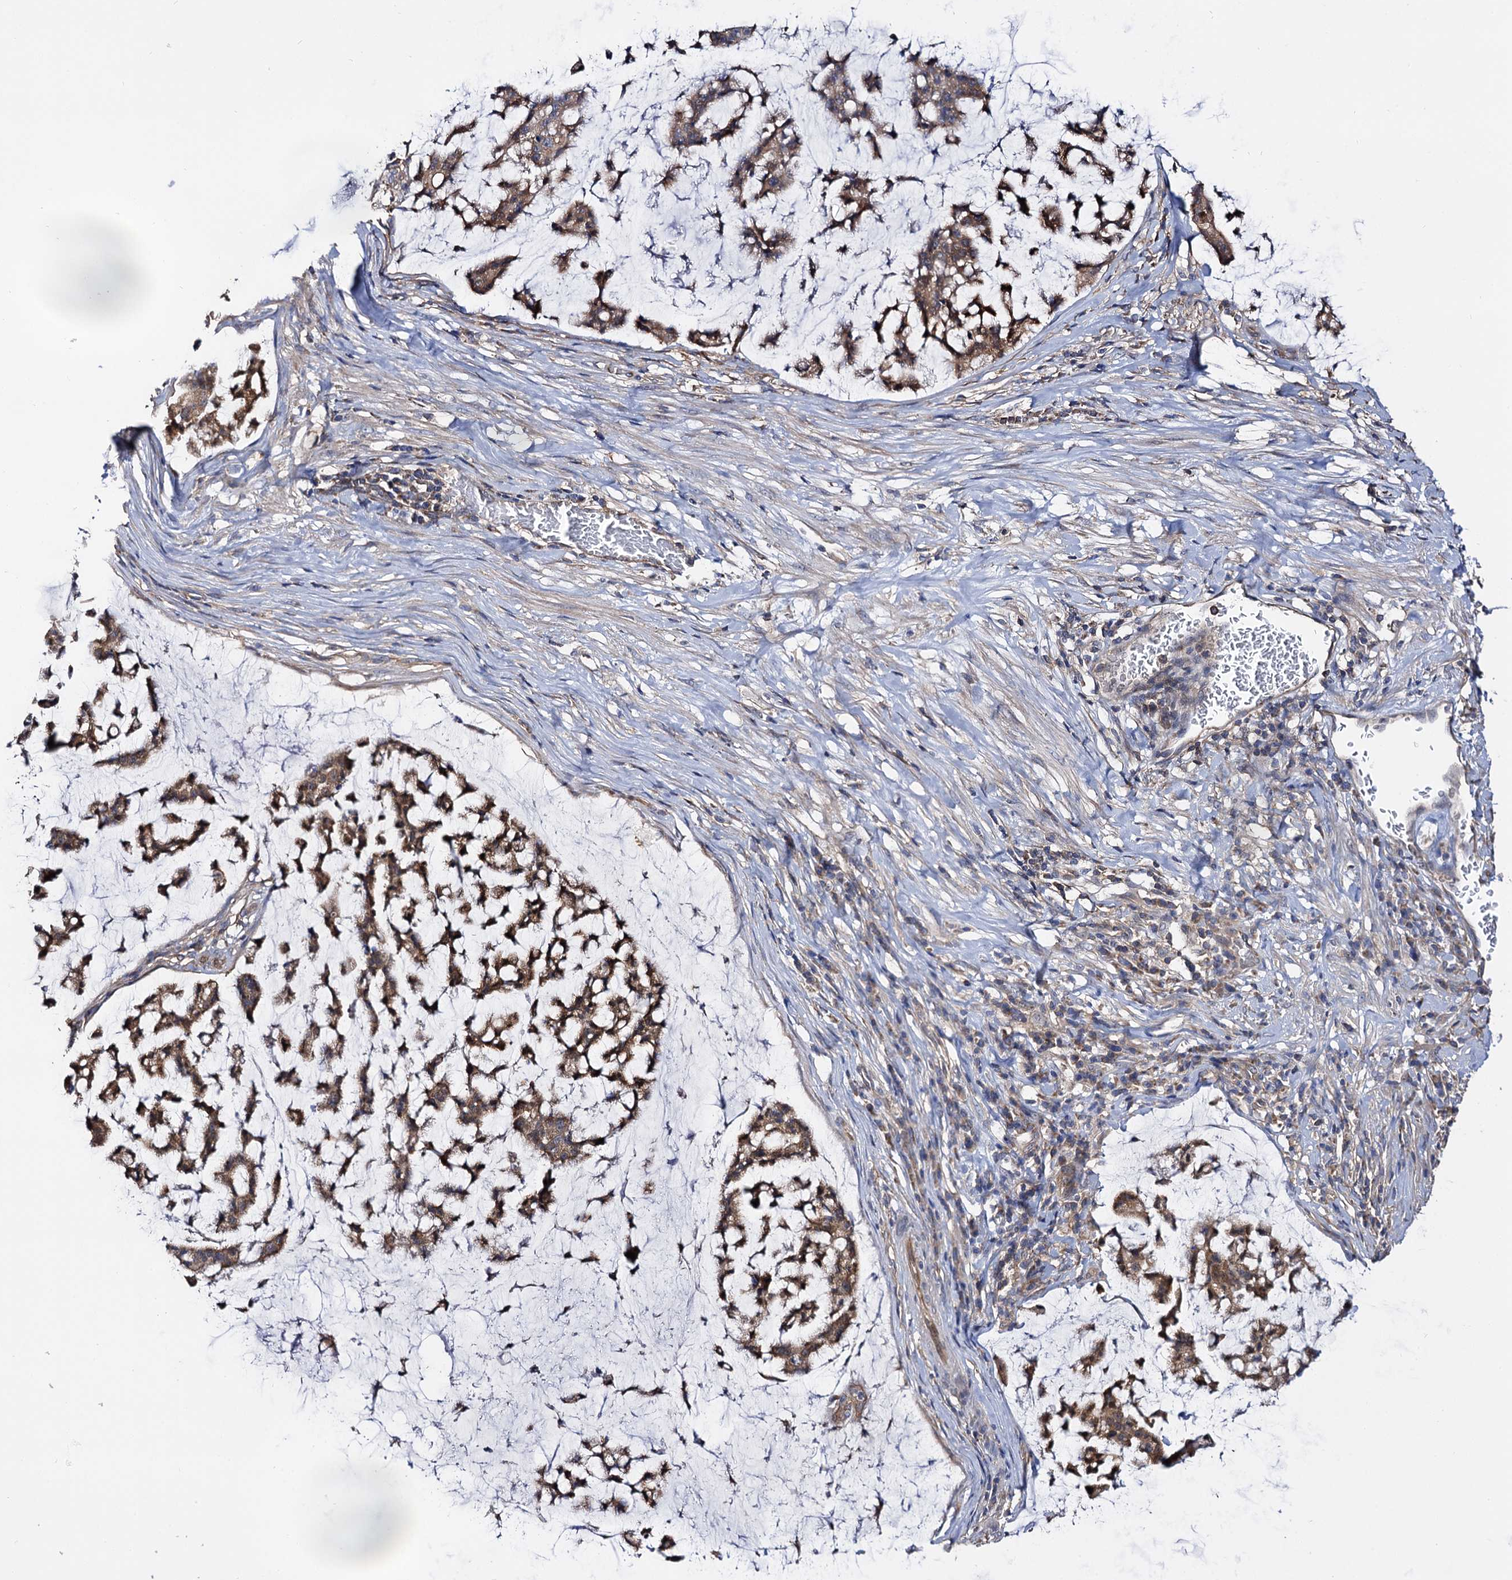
{"staining": {"intensity": "moderate", "quantity": ">75%", "location": "cytoplasmic/membranous"}, "tissue": "stomach cancer", "cell_type": "Tumor cells", "image_type": "cancer", "snomed": [{"axis": "morphology", "description": "Adenocarcinoma, NOS"}, {"axis": "topography", "description": "Stomach, lower"}], "caption": "Immunohistochemistry (IHC) of human stomach cancer displays medium levels of moderate cytoplasmic/membranous positivity in about >75% of tumor cells.", "gene": "IDI1", "patient": {"sex": "male", "age": 67}}